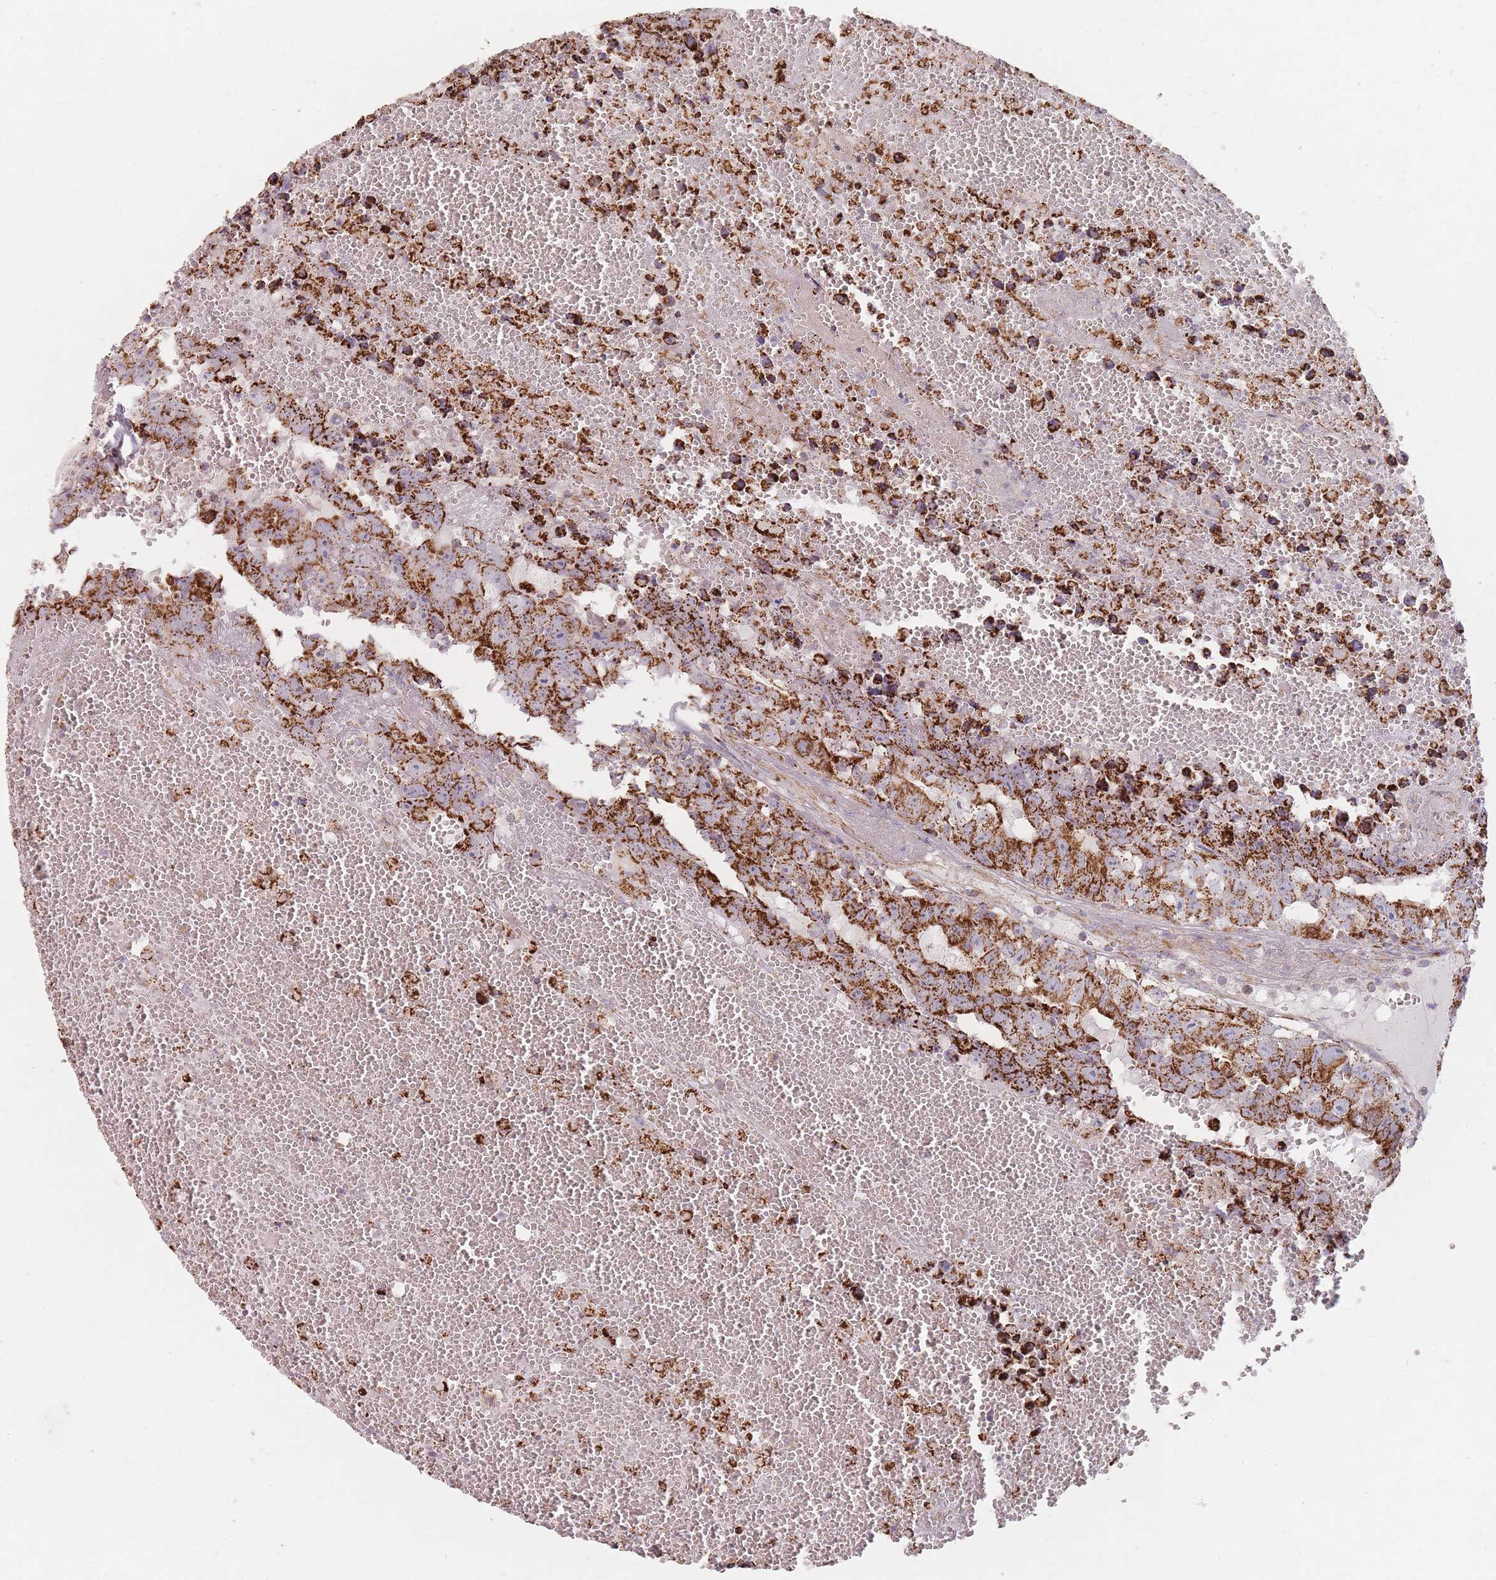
{"staining": {"intensity": "strong", "quantity": ">75%", "location": "cytoplasmic/membranous"}, "tissue": "testis cancer", "cell_type": "Tumor cells", "image_type": "cancer", "snomed": [{"axis": "morphology", "description": "Carcinoma, Embryonal, NOS"}, {"axis": "topography", "description": "Testis"}], "caption": "DAB immunohistochemical staining of testis embryonal carcinoma reveals strong cytoplasmic/membranous protein positivity in approximately >75% of tumor cells.", "gene": "ESRP2", "patient": {"sex": "male", "age": 25}}